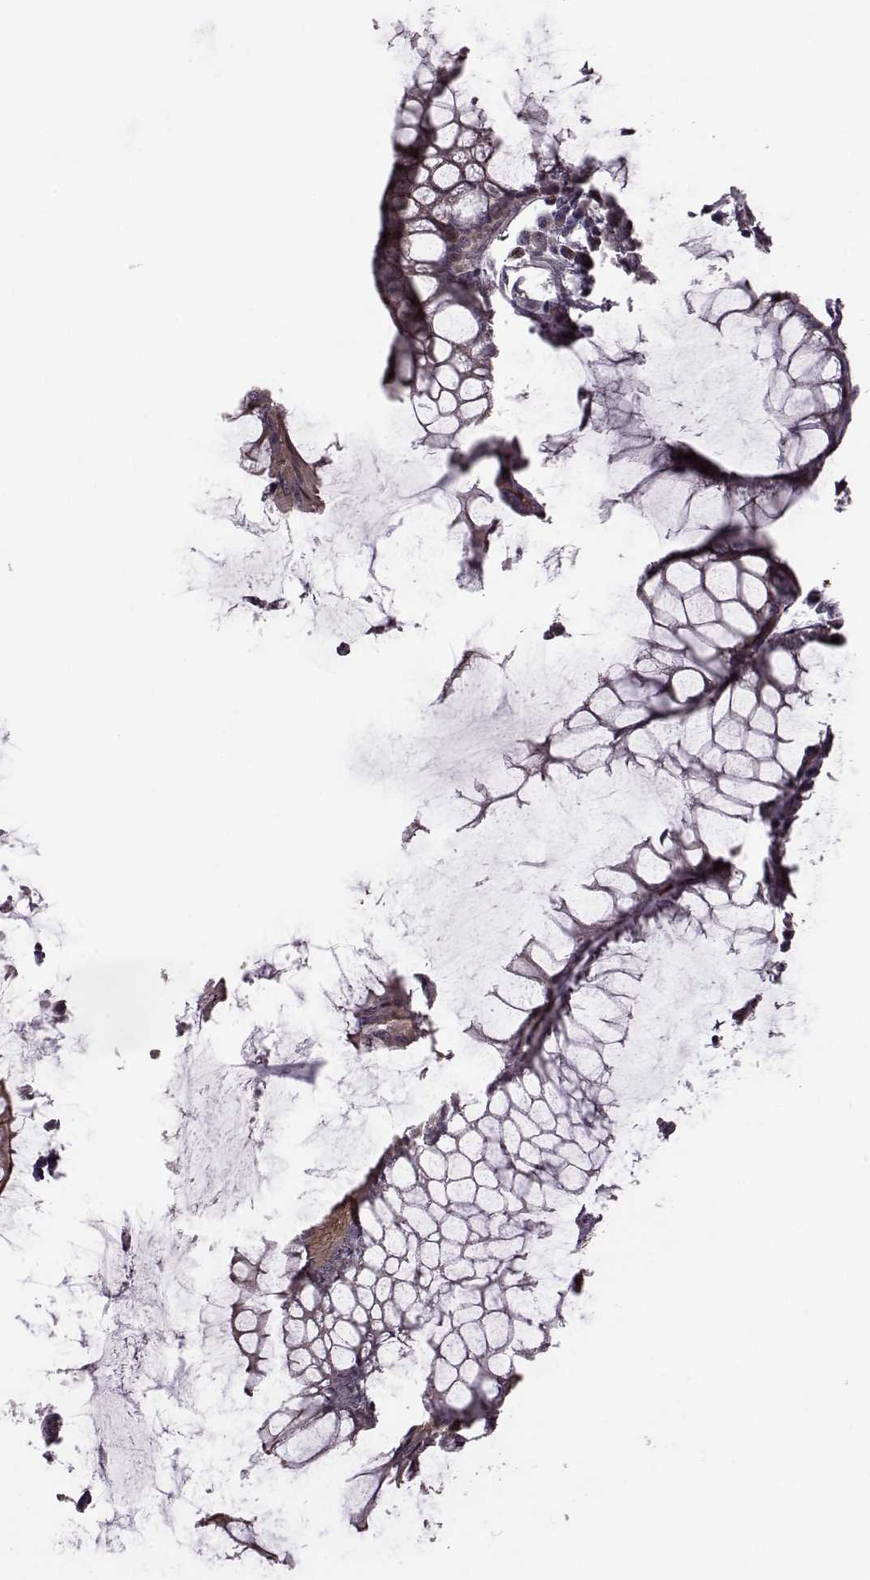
{"staining": {"intensity": "moderate", "quantity": "25%-75%", "location": "cytoplasmic/membranous"}, "tissue": "colorectal cancer", "cell_type": "Tumor cells", "image_type": "cancer", "snomed": [{"axis": "morphology", "description": "Adenocarcinoma, NOS"}, {"axis": "topography", "description": "Colon"}], "caption": "The histopathology image demonstrates staining of adenocarcinoma (colorectal), revealing moderate cytoplasmic/membranous protein expression (brown color) within tumor cells. (brown staining indicates protein expression, while blue staining denotes nuclei).", "gene": "SYNPO", "patient": {"sex": "female", "age": 65}}